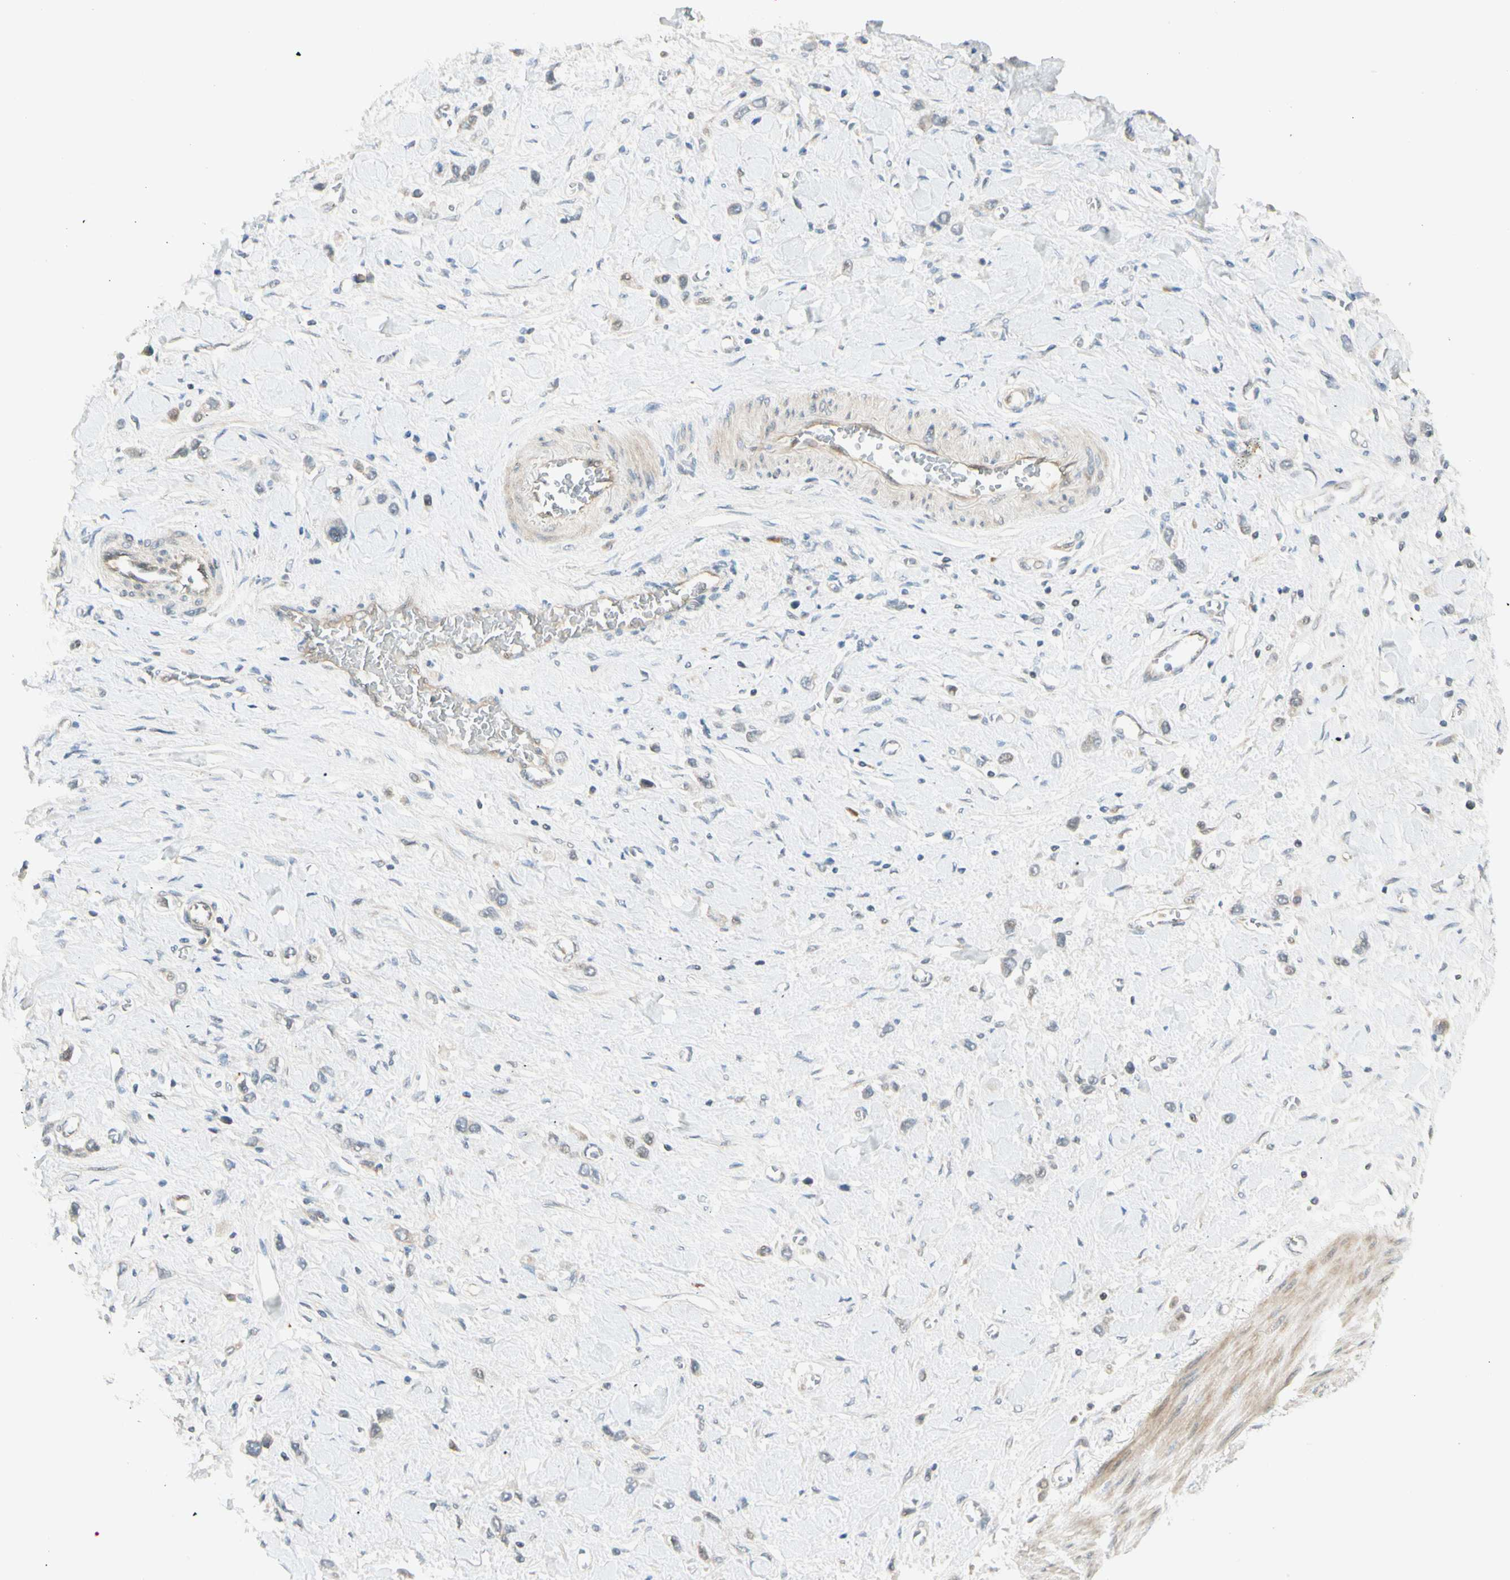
{"staining": {"intensity": "negative", "quantity": "none", "location": "none"}, "tissue": "stomach cancer", "cell_type": "Tumor cells", "image_type": "cancer", "snomed": [{"axis": "morphology", "description": "Normal tissue, NOS"}, {"axis": "morphology", "description": "Adenocarcinoma, NOS"}, {"axis": "topography", "description": "Stomach, upper"}, {"axis": "topography", "description": "Stomach"}], "caption": "Histopathology image shows no protein staining in tumor cells of stomach adenocarcinoma tissue.", "gene": "PCDHB15", "patient": {"sex": "female", "age": 65}}